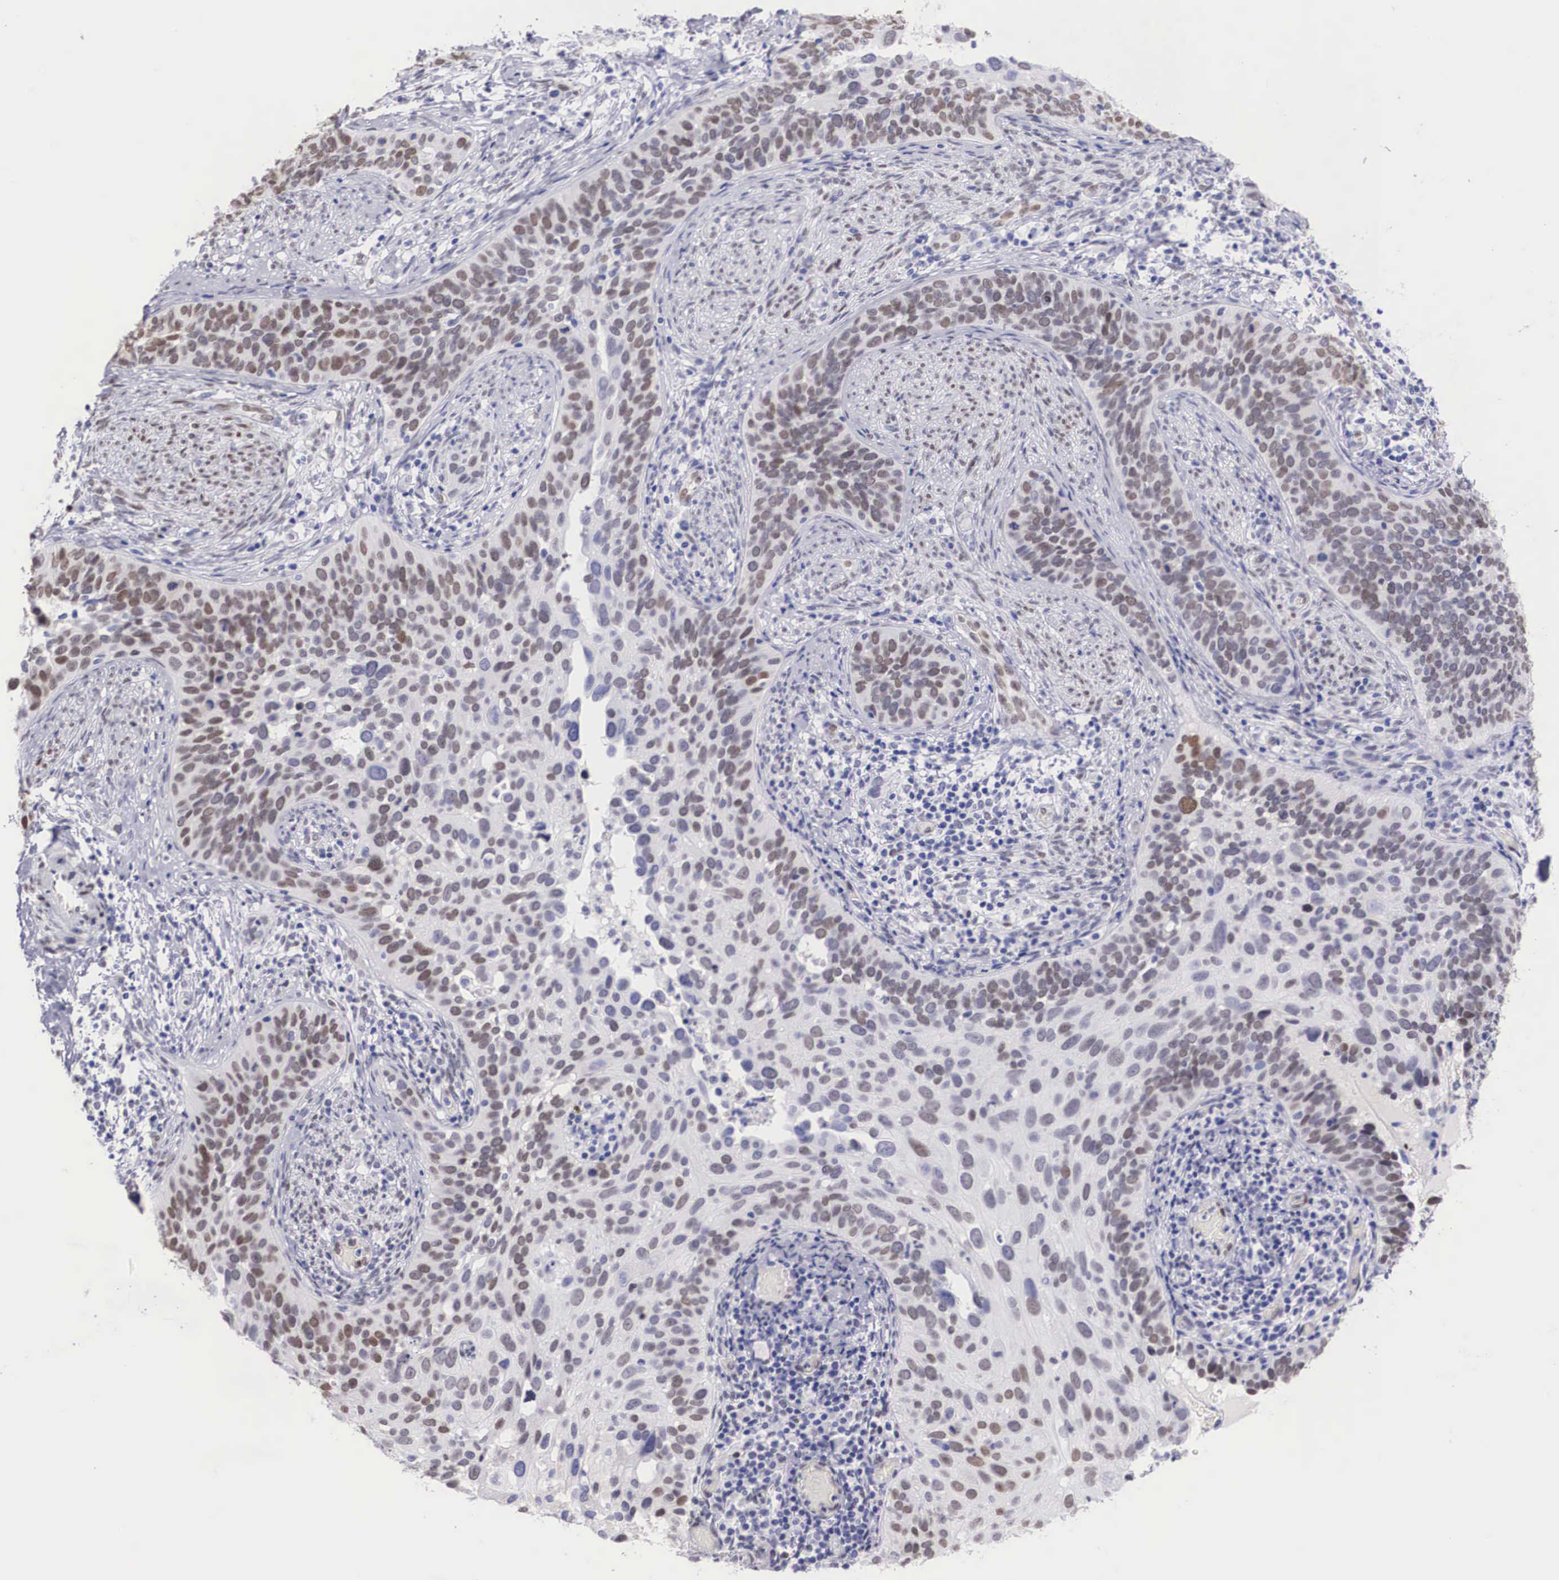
{"staining": {"intensity": "moderate", "quantity": ">75%", "location": "nuclear"}, "tissue": "cervical cancer", "cell_type": "Tumor cells", "image_type": "cancer", "snomed": [{"axis": "morphology", "description": "Squamous cell carcinoma, NOS"}, {"axis": "topography", "description": "Cervix"}], "caption": "IHC histopathology image of cervical squamous cell carcinoma stained for a protein (brown), which exhibits medium levels of moderate nuclear expression in approximately >75% of tumor cells.", "gene": "HMGN5", "patient": {"sex": "female", "age": 31}}